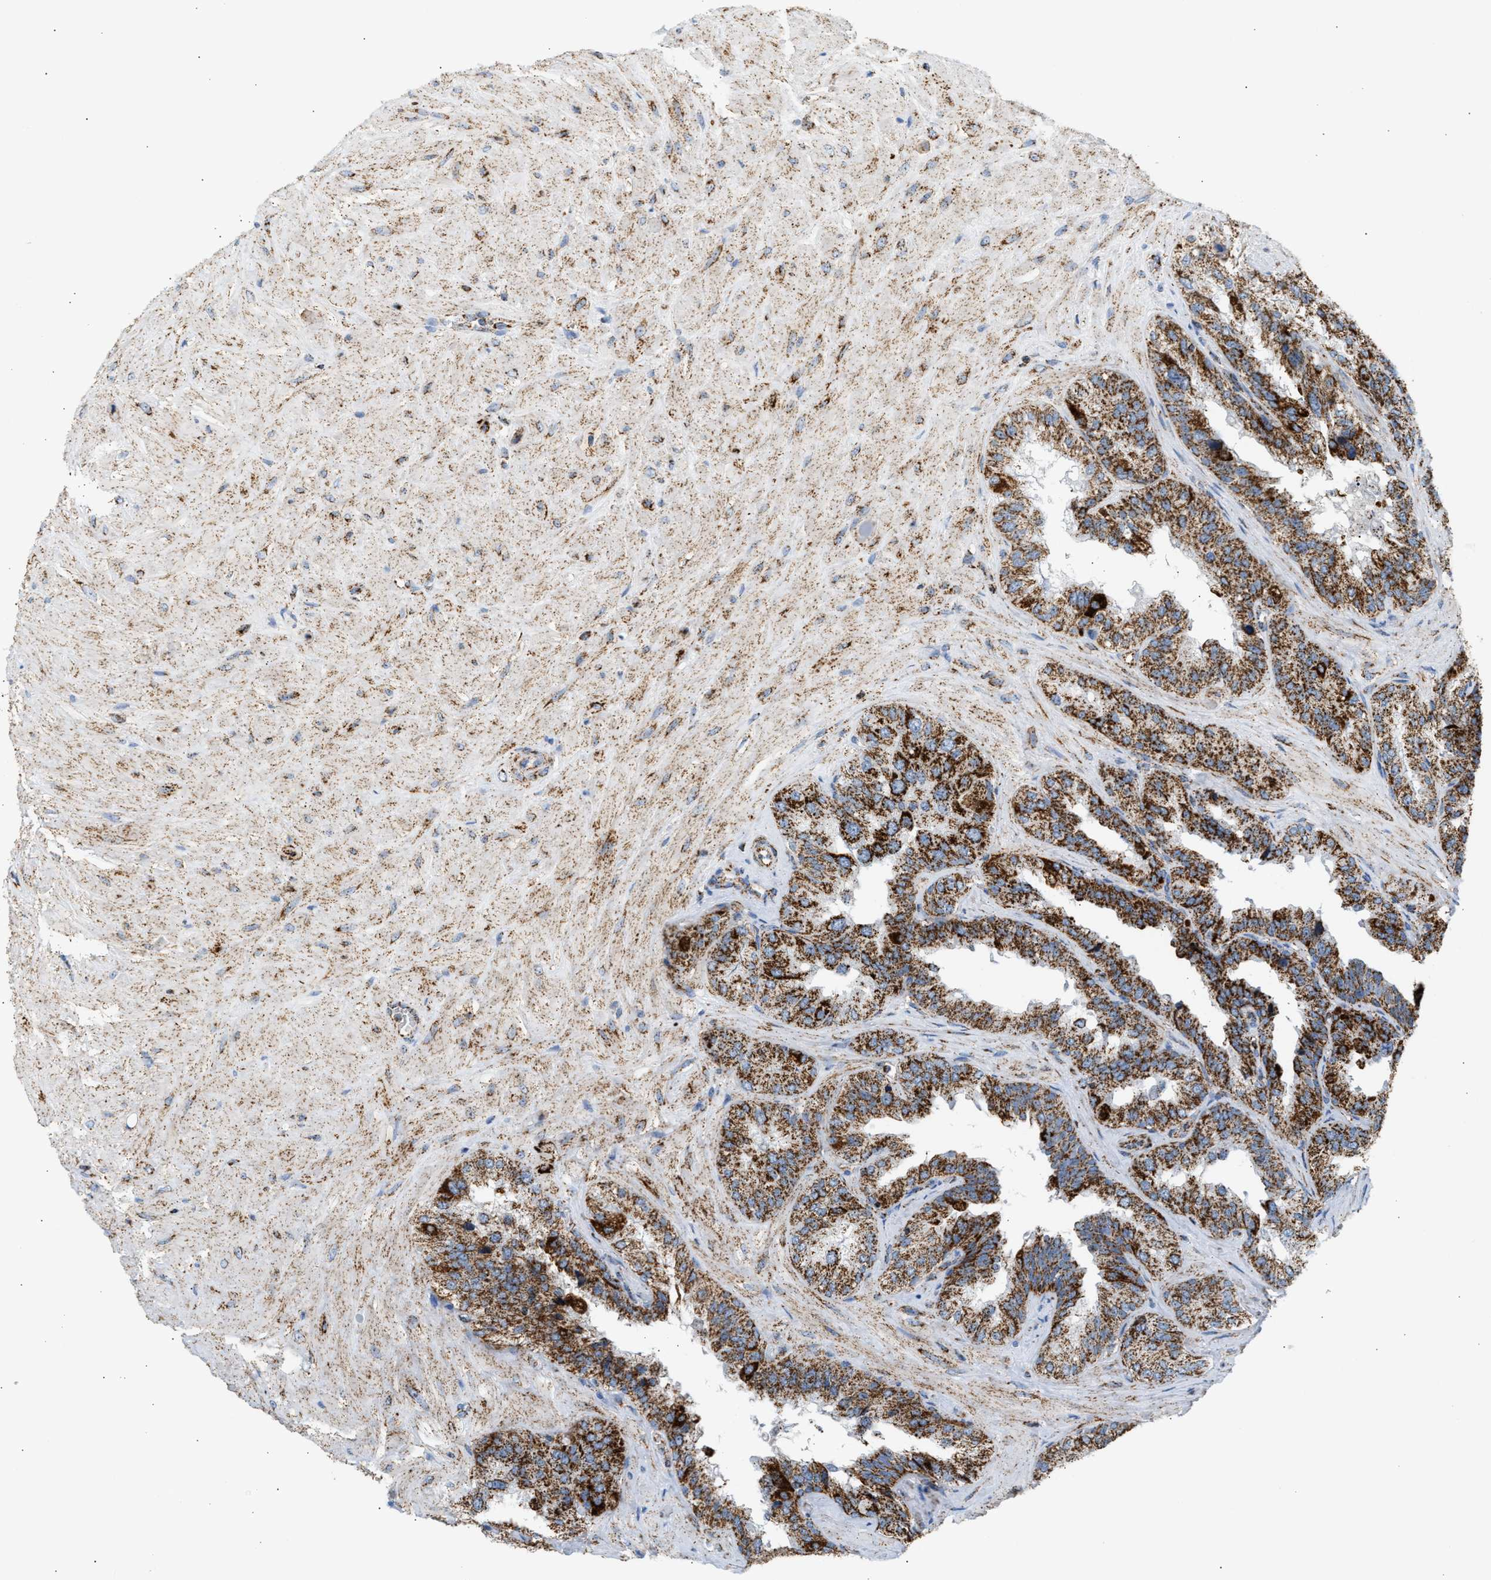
{"staining": {"intensity": "strong", "quantity": ">75%", "location": "cytoplasmic/membranous"}, "tissue": "seminal vesicle", "cell_type": "Glandular cells", "image_type": "normal", "snomed": [{"axis": "morphology", "description": "Normal tissue, NOS"}, {"axis": "topography", "description": "Prostate"}, {"axis": "topography", "description": "Seminal veicle"}], "caption": "Seminal vesicle stained with immunohistochemistry demonstrates strong cytoplasmic/membranous staining in approximately >75% of glandular cells. (Brightfield microscopy of DAB IHC at high magnification).", "gene": "OGDH", "patient": {"sex": "male", "age": 51}}